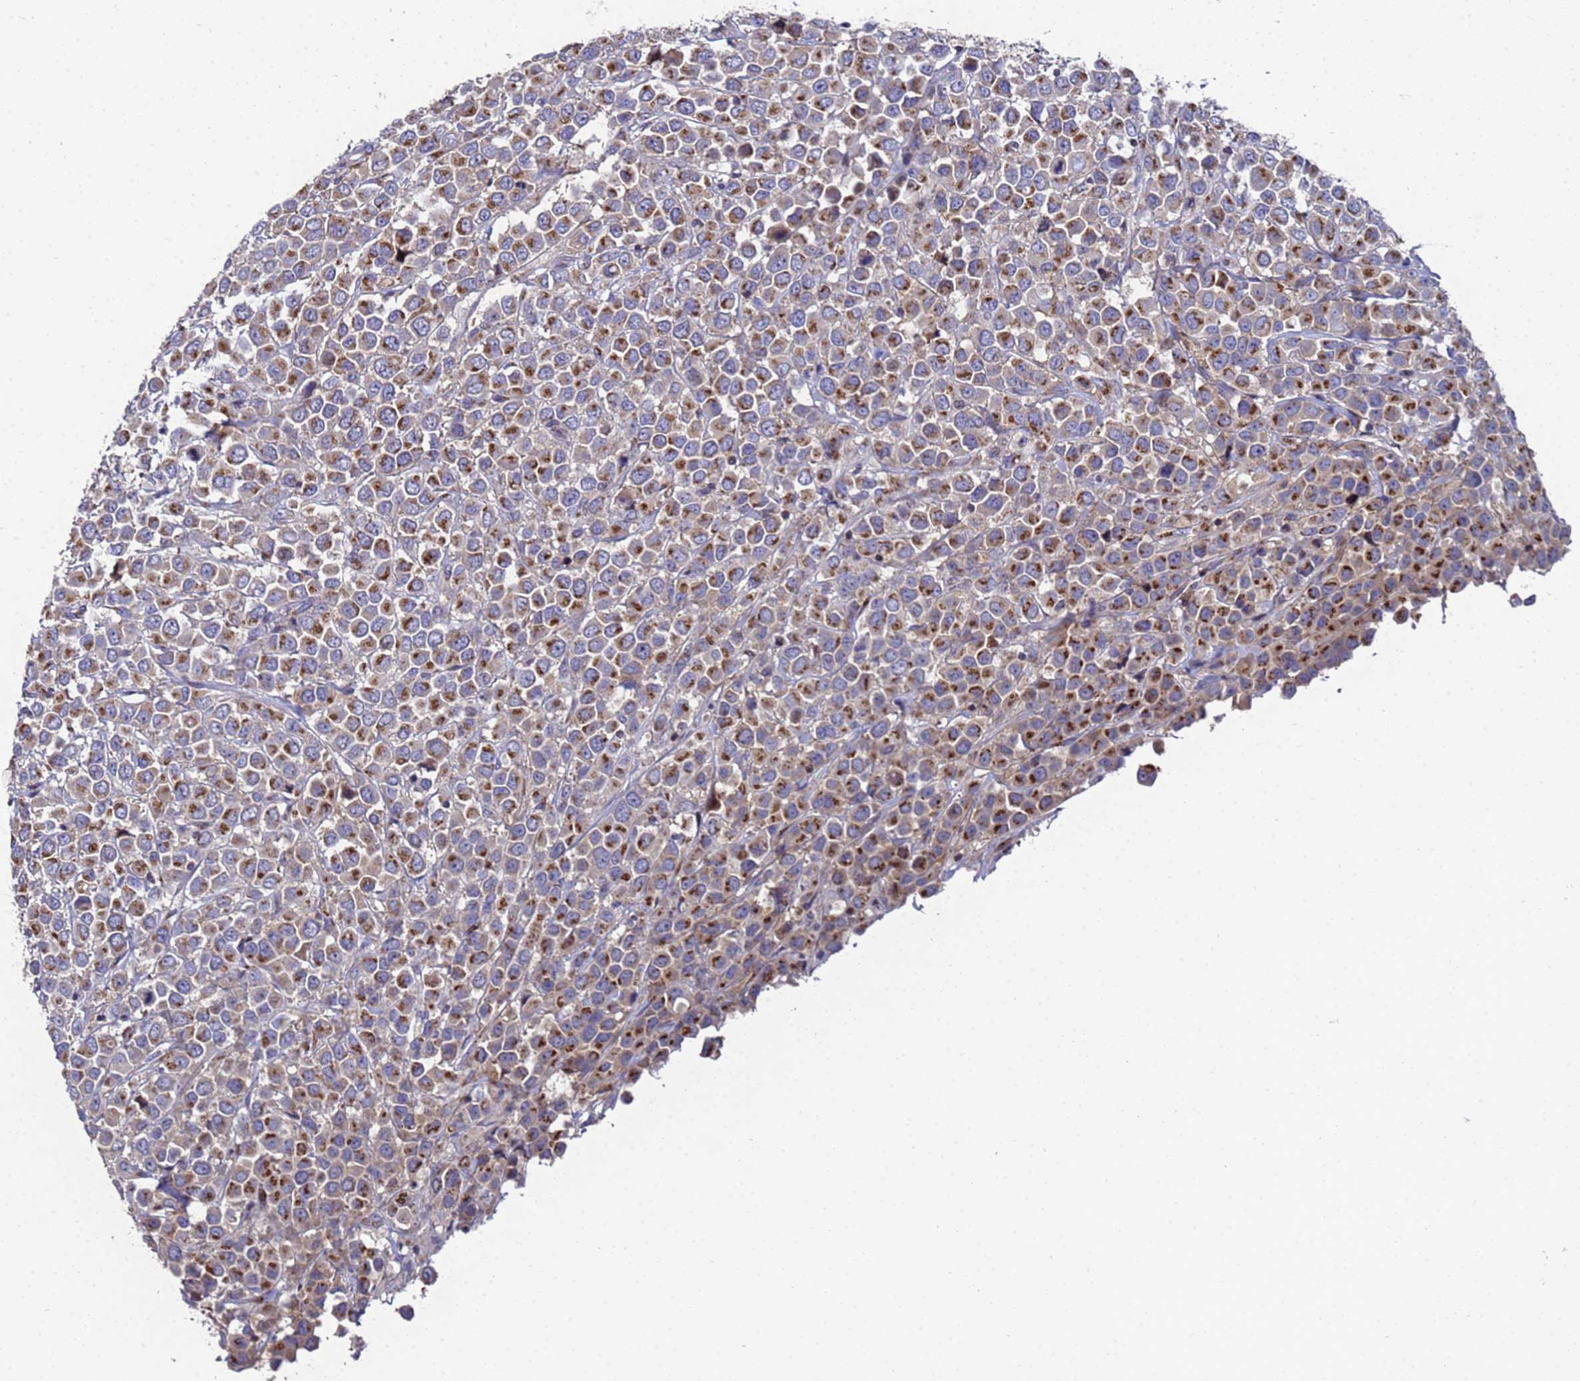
{"staining": {"intensity": "strong", "quantity": "25%-75%", "location": "cytoplasmic/membranous"}, "tissue": "breast cancer", "cell_type": "Tumor cells", "image_type": "cancer", "snomed": [{"axis": "morphology", "description": "Duct carcinoma"}, {"axis": "topography", "description": "Breast"}], "caption": "The image displays staining of infiltrating ductal carcinoma (breast), revealing strong cytoplasmic/membranous protein staining (brown color) within tumor cells.", "gene": "NSUN6", "patient": {"sex": "female", "age": 61}}